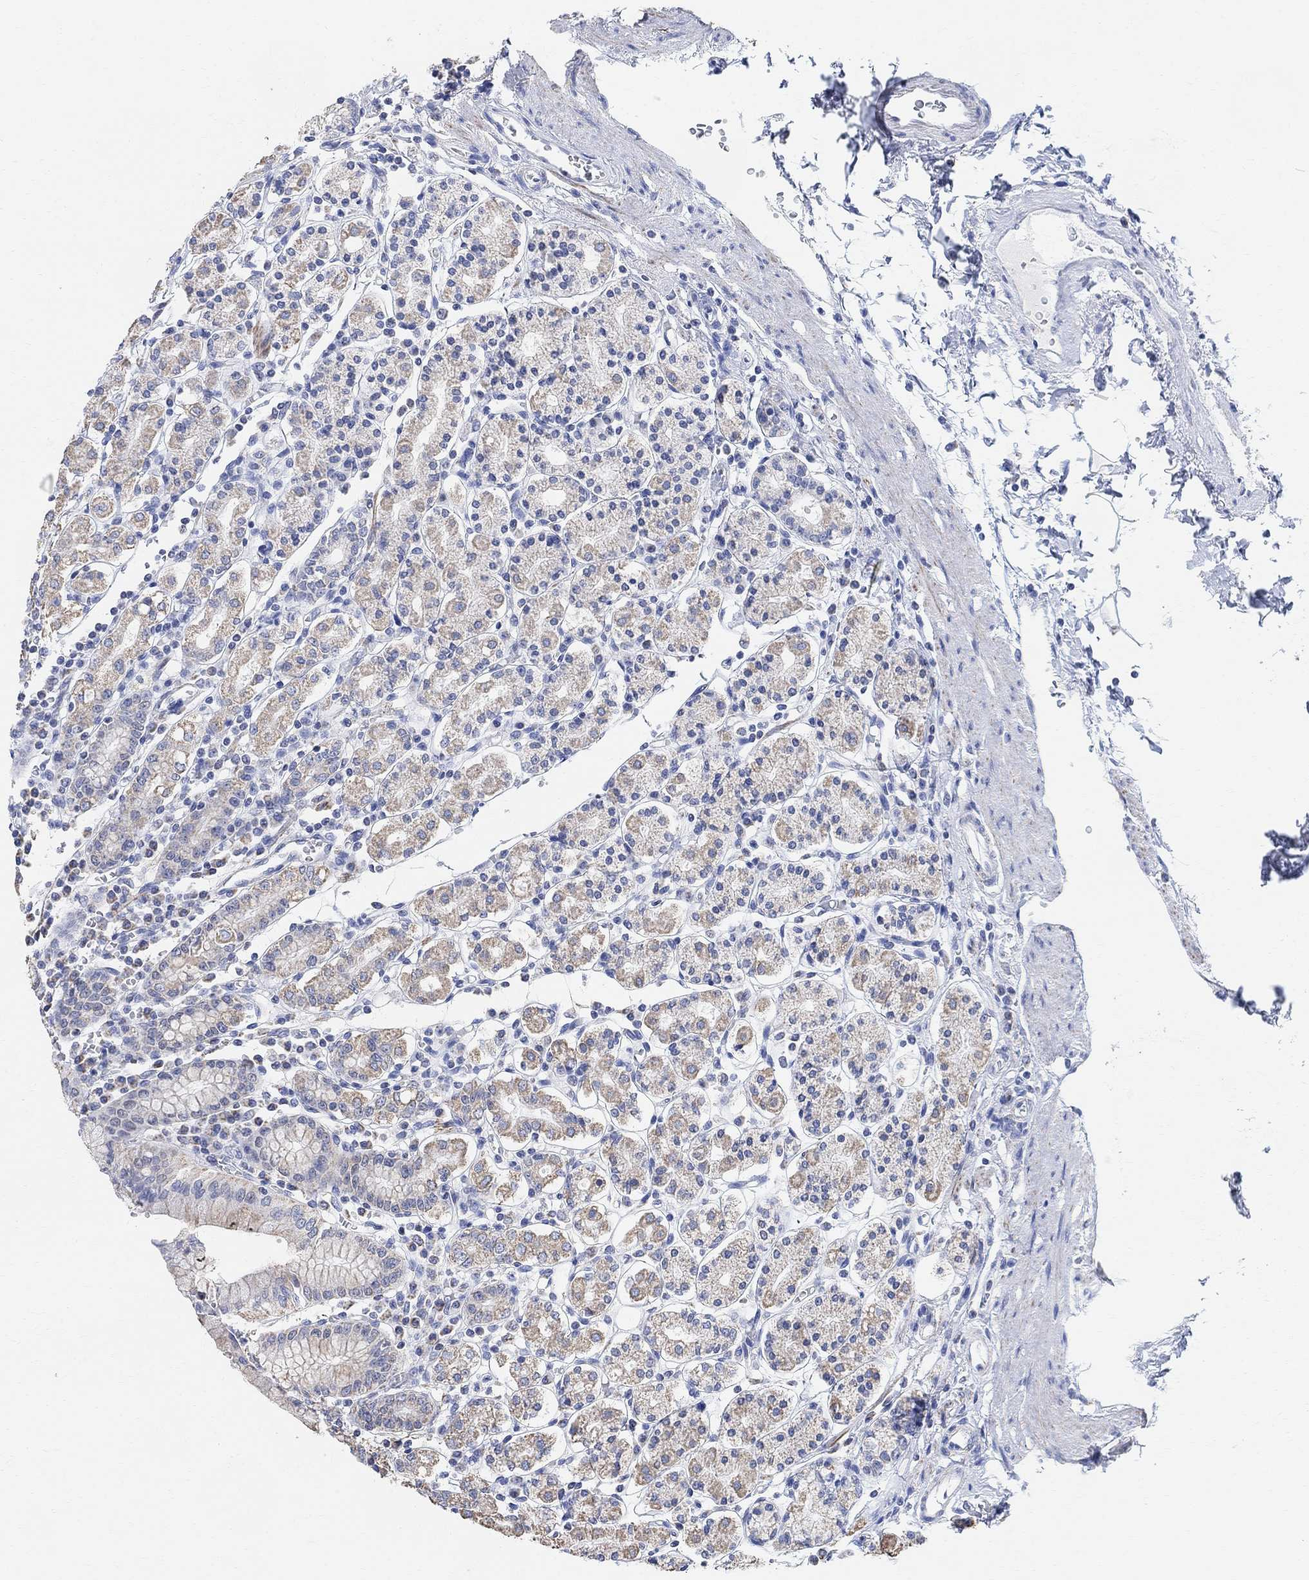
{"staining": {"intensity": "weak", "quantity": "25%-75%", "location": "cytoplasmic/membranous"}, "tissue": "stomach", "cell_type": "Glandular cells", "image_type": "normal", "snomed": [{"axis": "morphology", "description": "Normal tissue, NOS"}, {"axis": "topography", "description": "Stomach, upper"}, {"axis": "topography", "description": "Stomach"}], "caption": "DAB immunohistochemical staining of unremarkable human stomach exhibits weak cytoplasmic/membranous protein positivity in about 25%-75% of glandular cells.", "gene": "SYT12", "patient": {"sex": "male", "age": 62}}